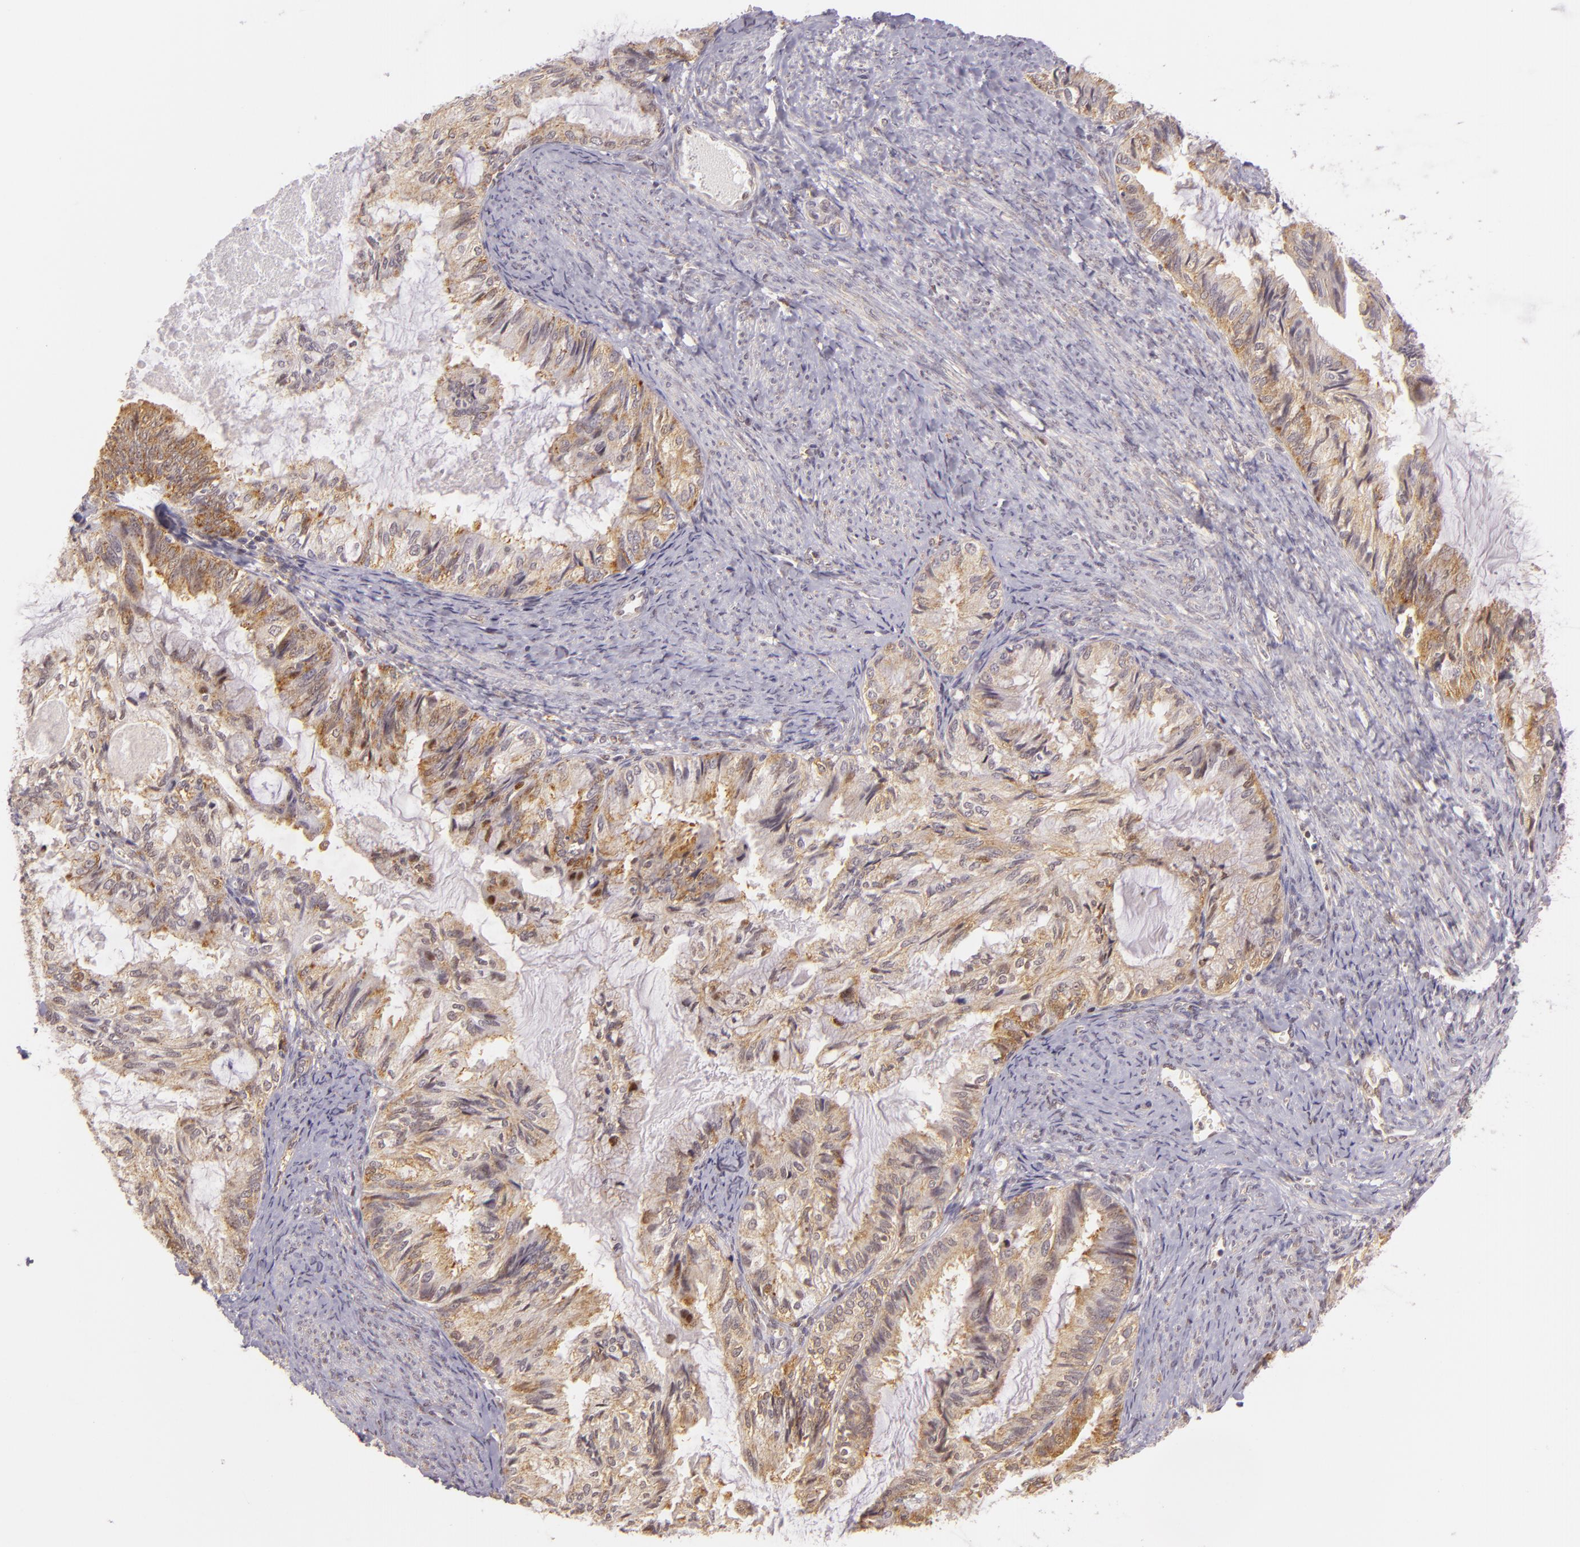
{"staining": {"intensity": "moderate", "quantity": "25%-75%", "location": "cytoplasmic/membranous"}, "tissue": "endometrial cancer", "cell_type": "Tumor cells", "image_type": "cancer", "snomed": [{"axis": "morphology", "description": "Adenocarcinoma, NOS"}, {"axis": "topography", "description": "Endometrium"}], "caption": "Moderate cytoplasmic/membranous staining for a protein is present in about 25%-75% of tumor cells of endometrial cancer using immunohistochemistry (IHC).", "gene": "IMPDH1", "patient": {"sex": "female", "age": 86}}